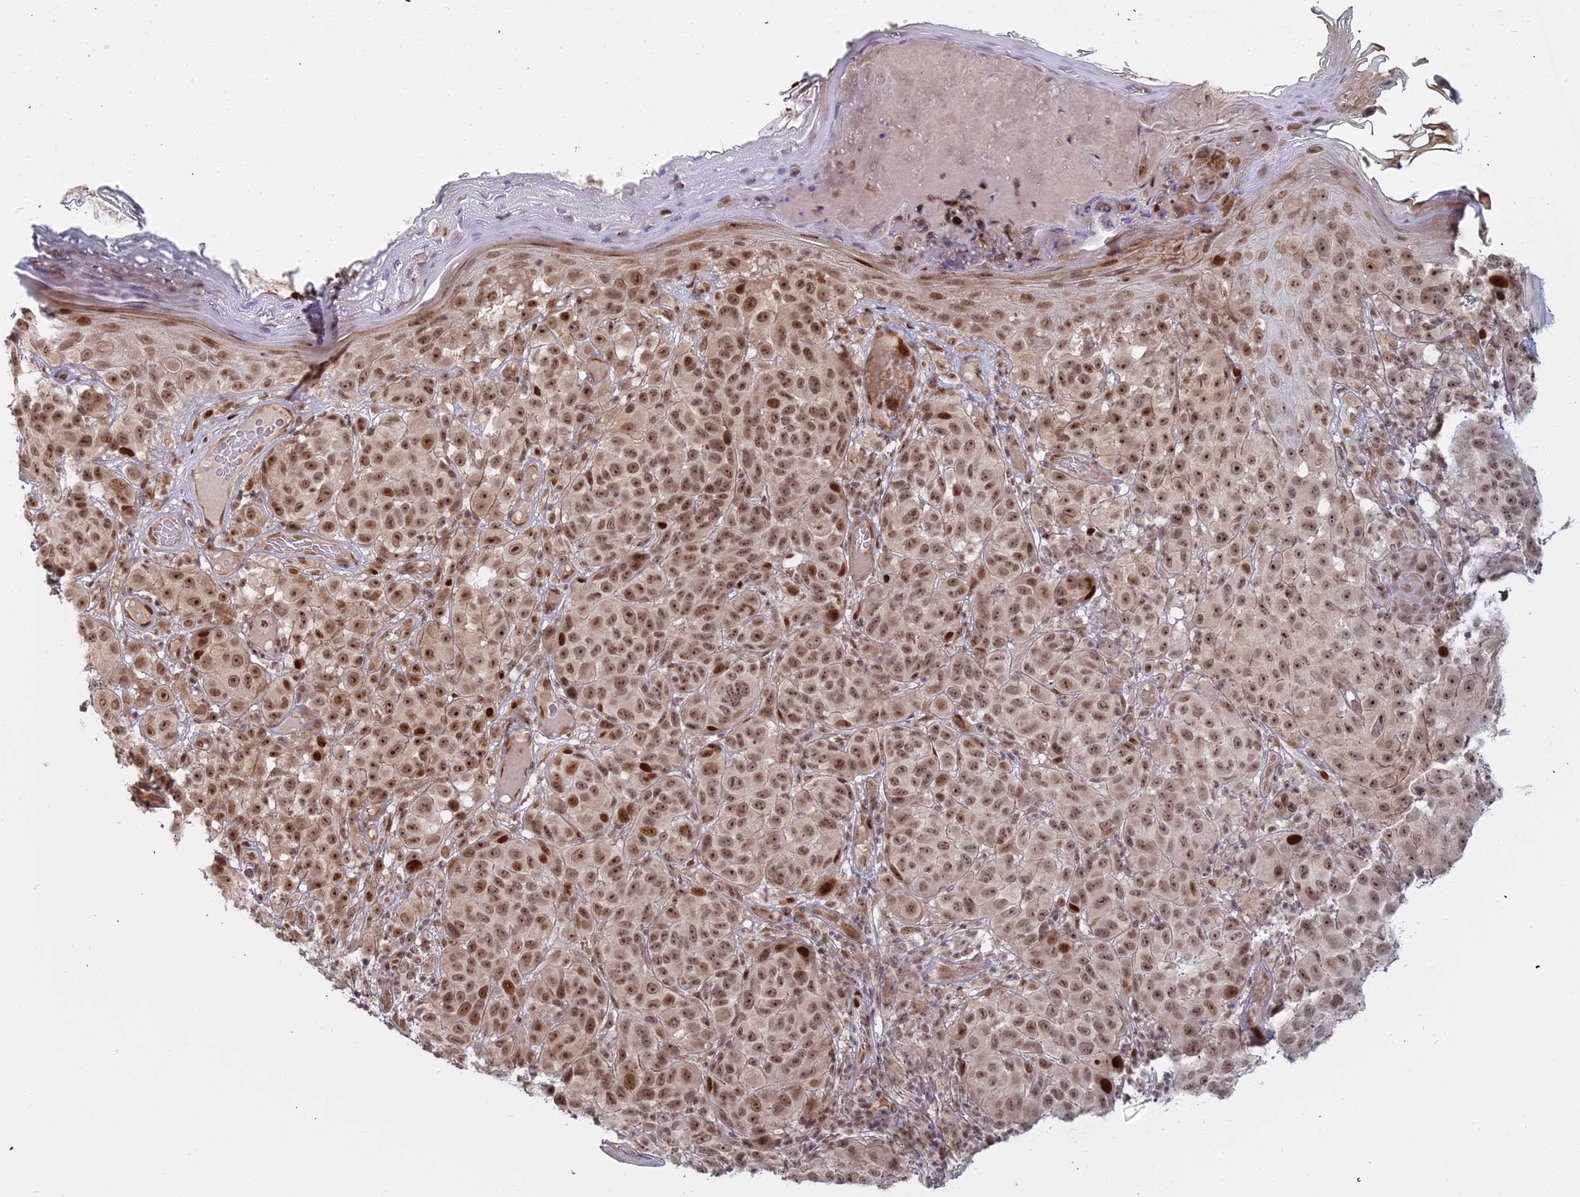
{"staining": {"intensity": "moderate", "quantity": ">75%", "location": "nuclear"}, "tissue": "melanoma", "cell_type": "Tumor cells", "image_type": "cancer", "snomed": [{"axis": "morphology", "description": "Malignant melanoma, NOS"}, {"axis": "topography", "description": "Skin"}], "caption": "Immunohistochemistry (IHC) of melanoma shows medium levels of moderate nuclear positivity in about >75% of tumor cells.", "gene": "ABCA2", "patient": {"sex": "male", "age": 38}}